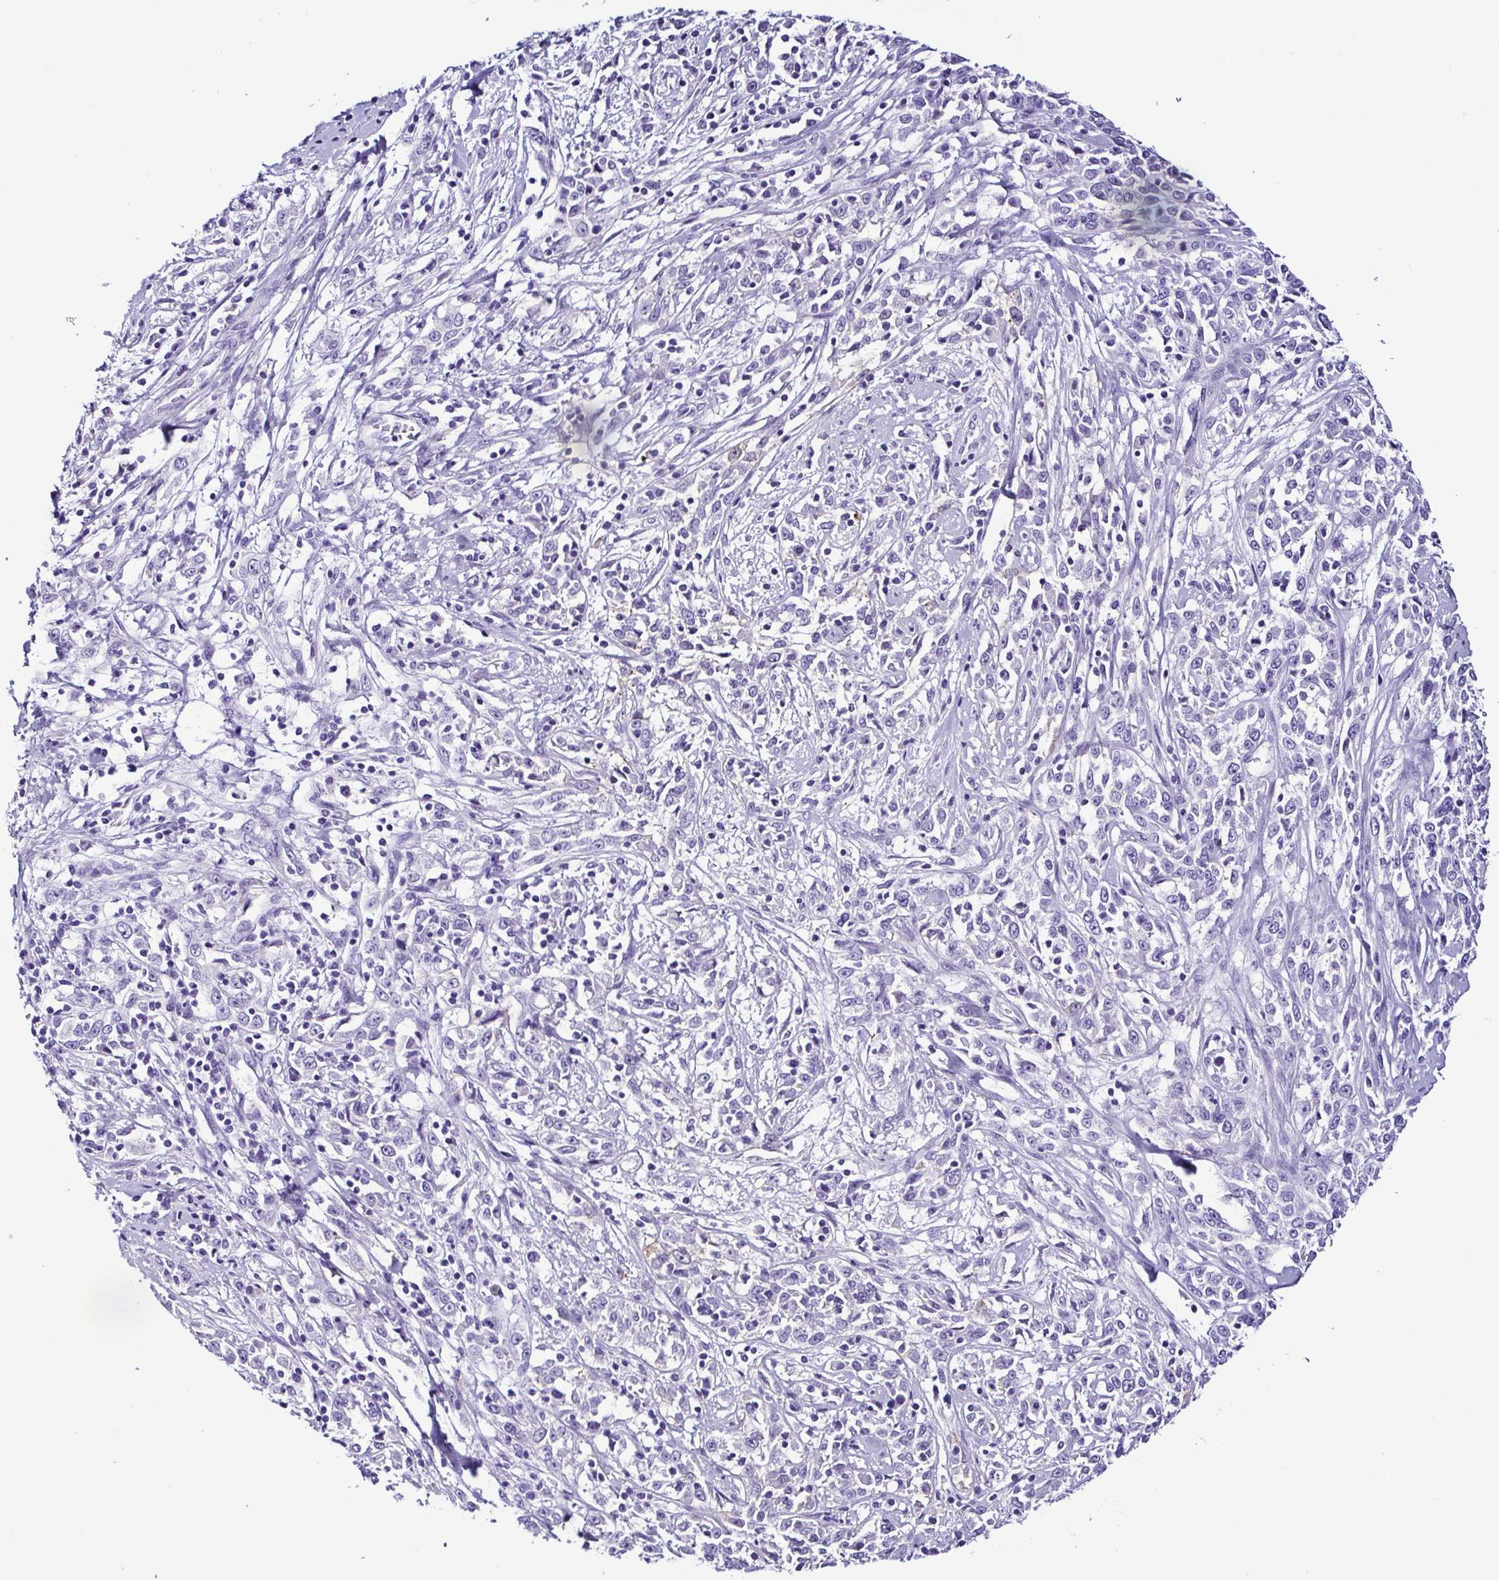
{"staining": {"intensity": "negative", "quantity": "none", "location": "none"}, "tissue": "cervical cancer", "cell_type": "Tumor cells", "image_type": "cancer", "snomed": [{"axis": "morphology", "description": "Adenocarcinoma, NOS"}, {"axis": "topography", "description": "Cervix"}], "caption": "The image reveals no staining of tumor cells in cervical adenocarcinoma.", "gene": "SRL", "patient": {"sex": "female", "age": 40}}